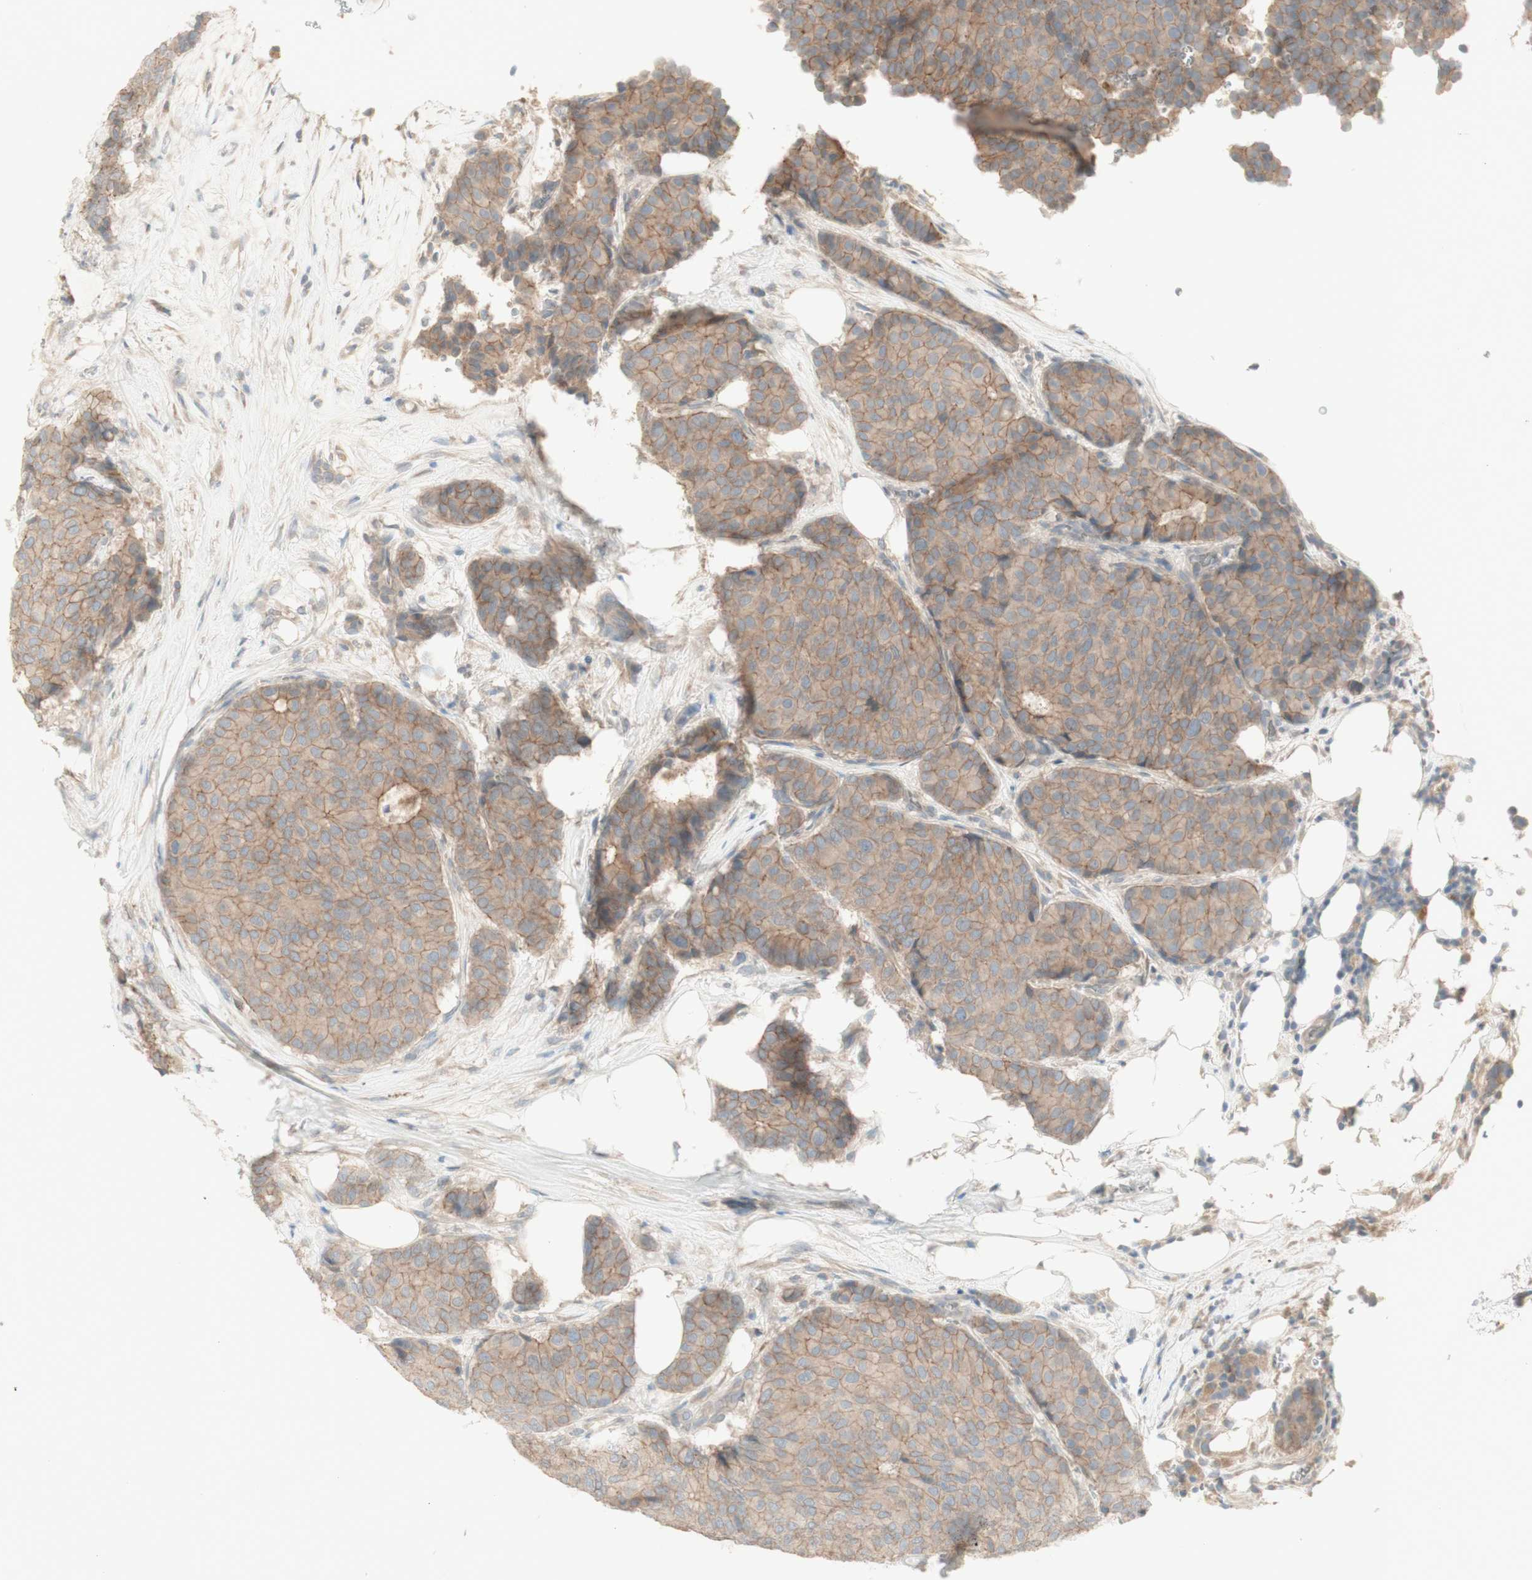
{"staining": {"intensity": "moderate", "quantity": ">75%", "location": "cytoplasmic/membranous"}, "tissue": "breast cancer", "cell_type": "Tumor cells", "image_type": "cancer", "snomed": [{"axis": "morphology", "description": "Duct carcinoma"}, {"axis": "topography", "description": "Breast"}], "caption": "The micrograph exhibits immunohistochemical staining of breast infiltrating ductal carcinoma. There is moderate cytoplasmic/membranous positivity is seen in about >75% of tumor cells. Immunohistochemistry (ihc) stains the protein of interest in brown and the nuclei are stained blue.", "gene": "PTGER4", "patient": {"sex": "female", "age": 75}}